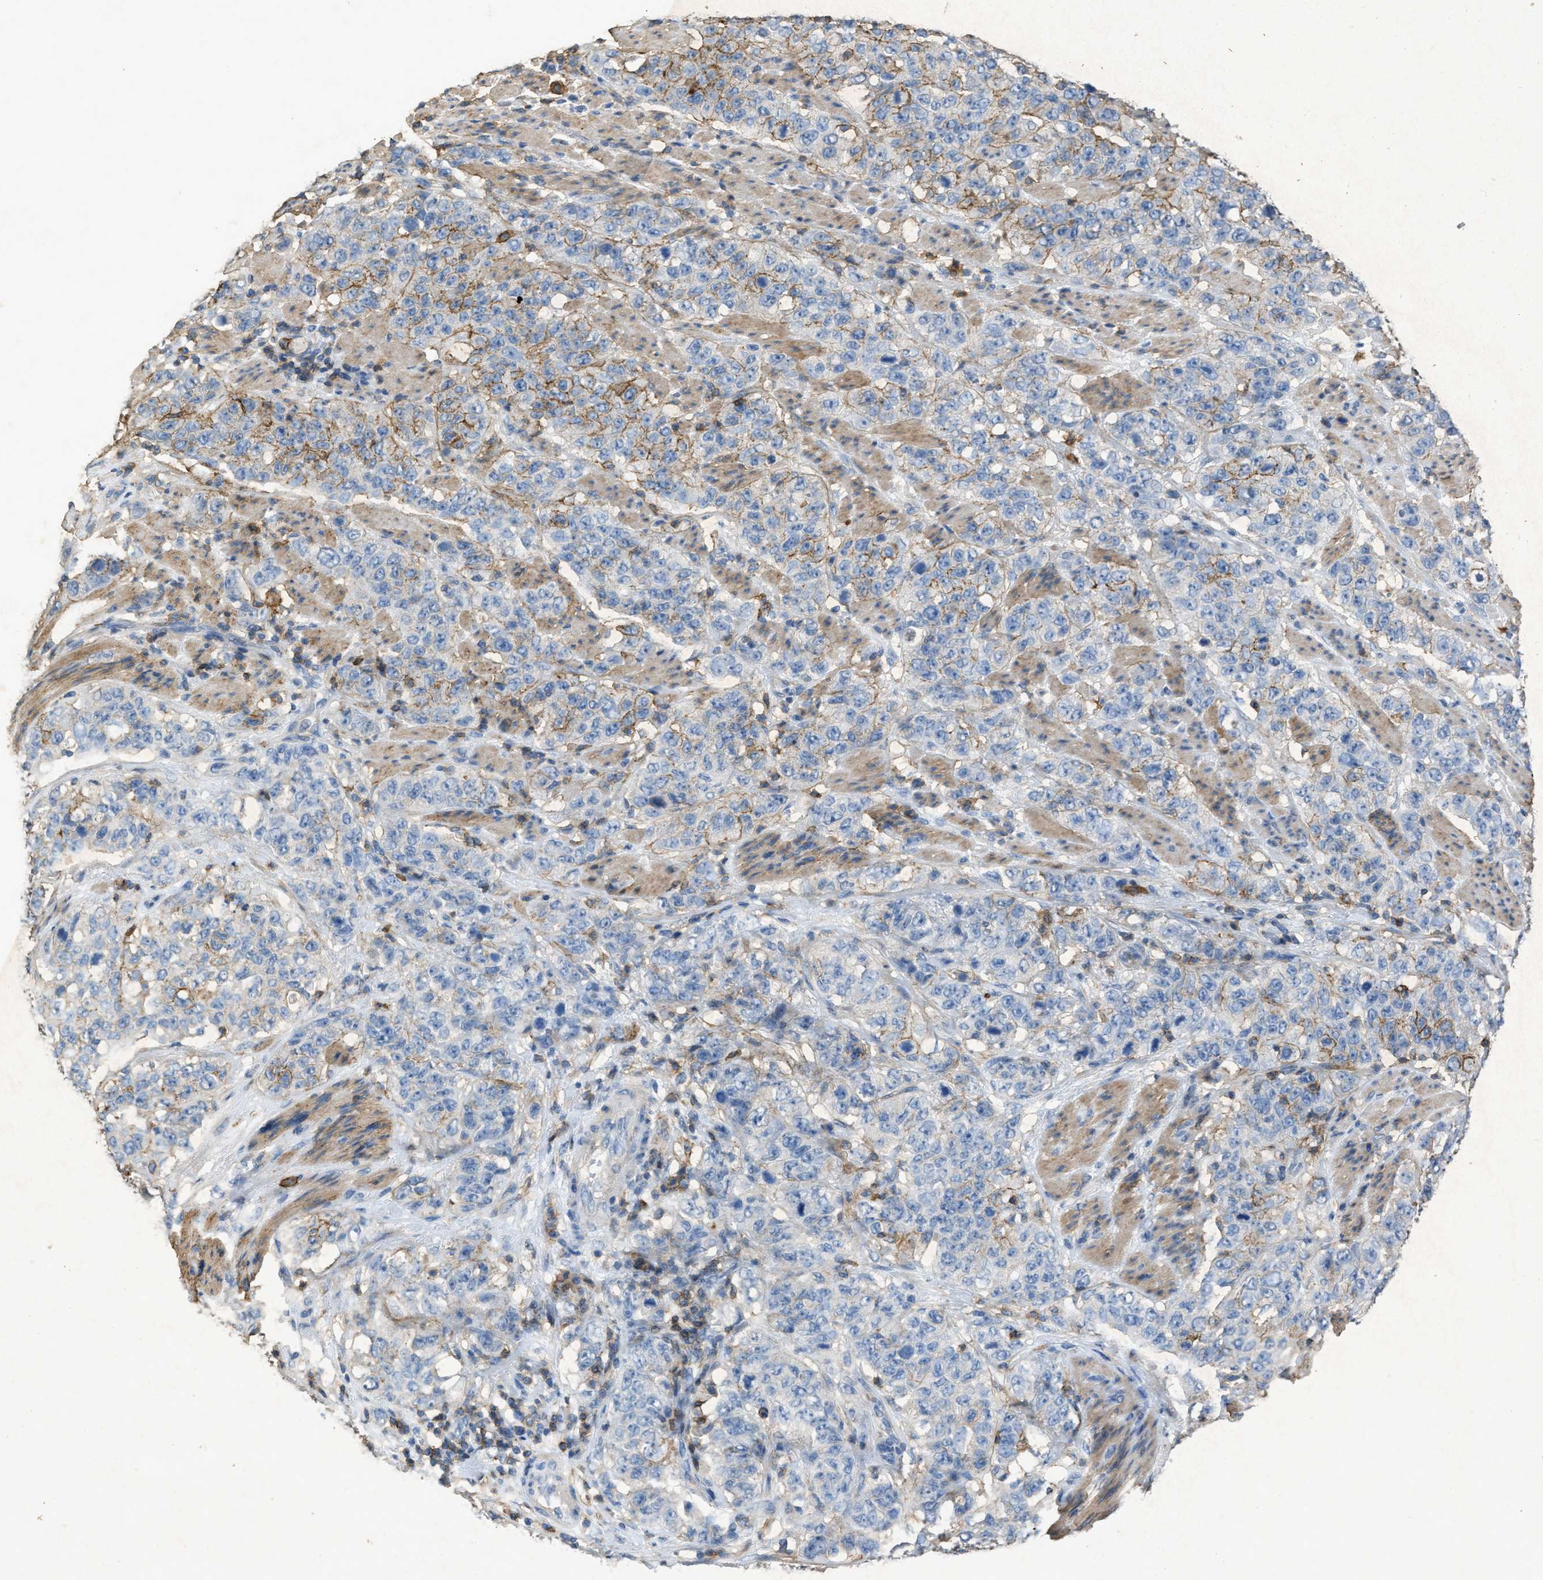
{"staining": {"intensity": "moderate", "quantity": "<25%", "location": "cytoplasmic/membranous"}, "tissue": "stomach cancer", "cell_type": "Tumor cells", "image_type": "cancer", "snomed": [{"axis": "morphology", "description": "Adenocarcinoma, NOS"}, {"axis": "topography", "description": "Stomach"}], "caption": "Tumor cells reveal low levels of moderate cytoplasmic/membranous expression in approximately <25% of cells in human stomach adenocarcinoma.", "gene": "OR51E1", "patient": {"sex": "male", "age": 48}}